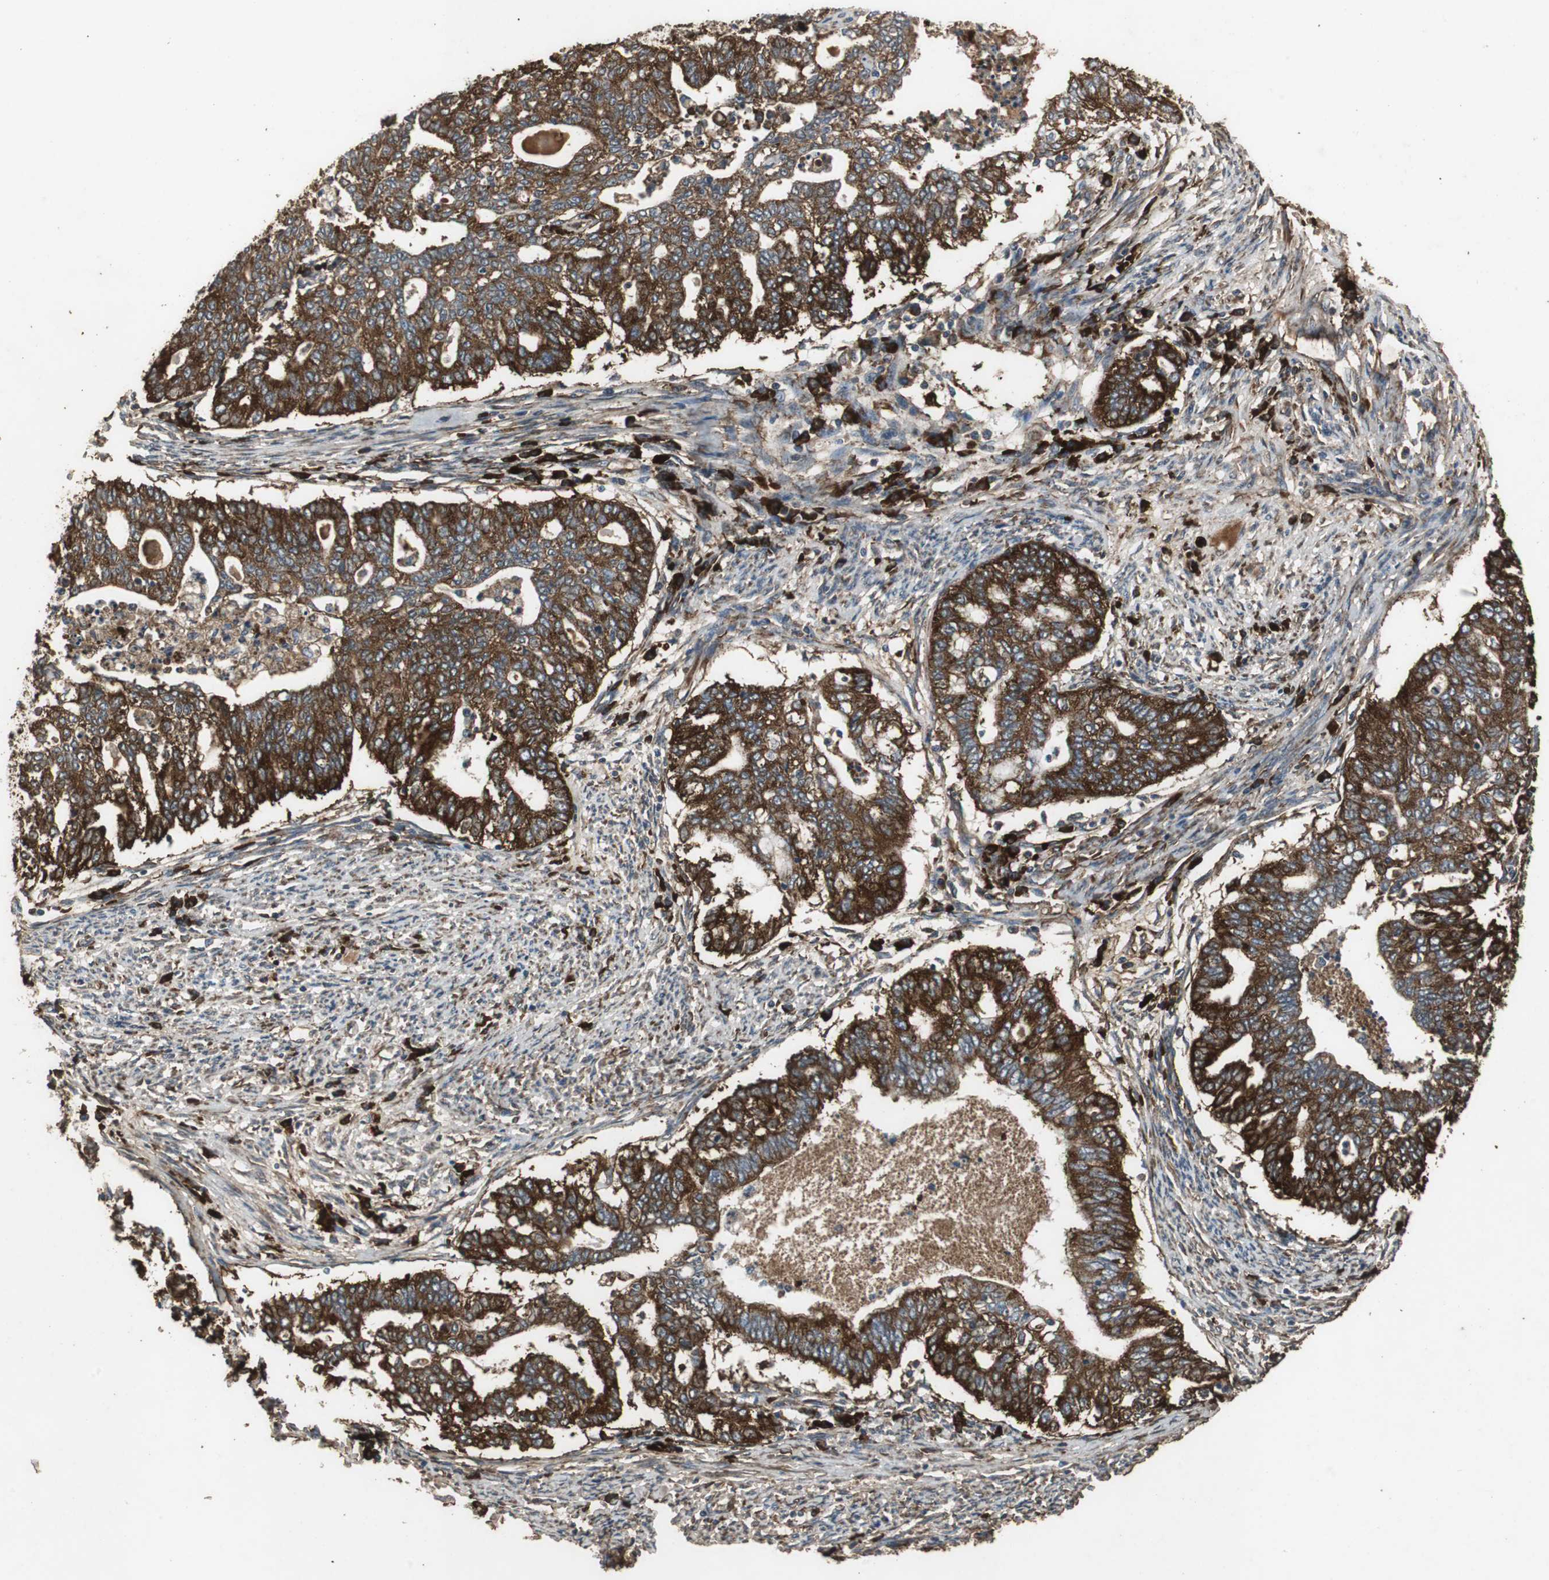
{"staining": {"intensity": "strong", "quantity": ">75%", "location": "cytoplasmic/membranous"}, "tissue": "endometrial cancer", "cell_type": "Tumor cells", "image_type": "cancer", "snomed": [{"axis": "morphology", "description": "Adenocarcinoma, NOS"}, {"axis": "topography", "description": "Endometrium"}], "caption": "Immunohistochemical staining of human adenocarcinoma (endometrial) exhibits high levels of strong cytoplasmic/membranous protein positivity in approximately >75% of tumor cells.", "gene": "NAA10", "patient": {"sex": "female", "age": 79}}